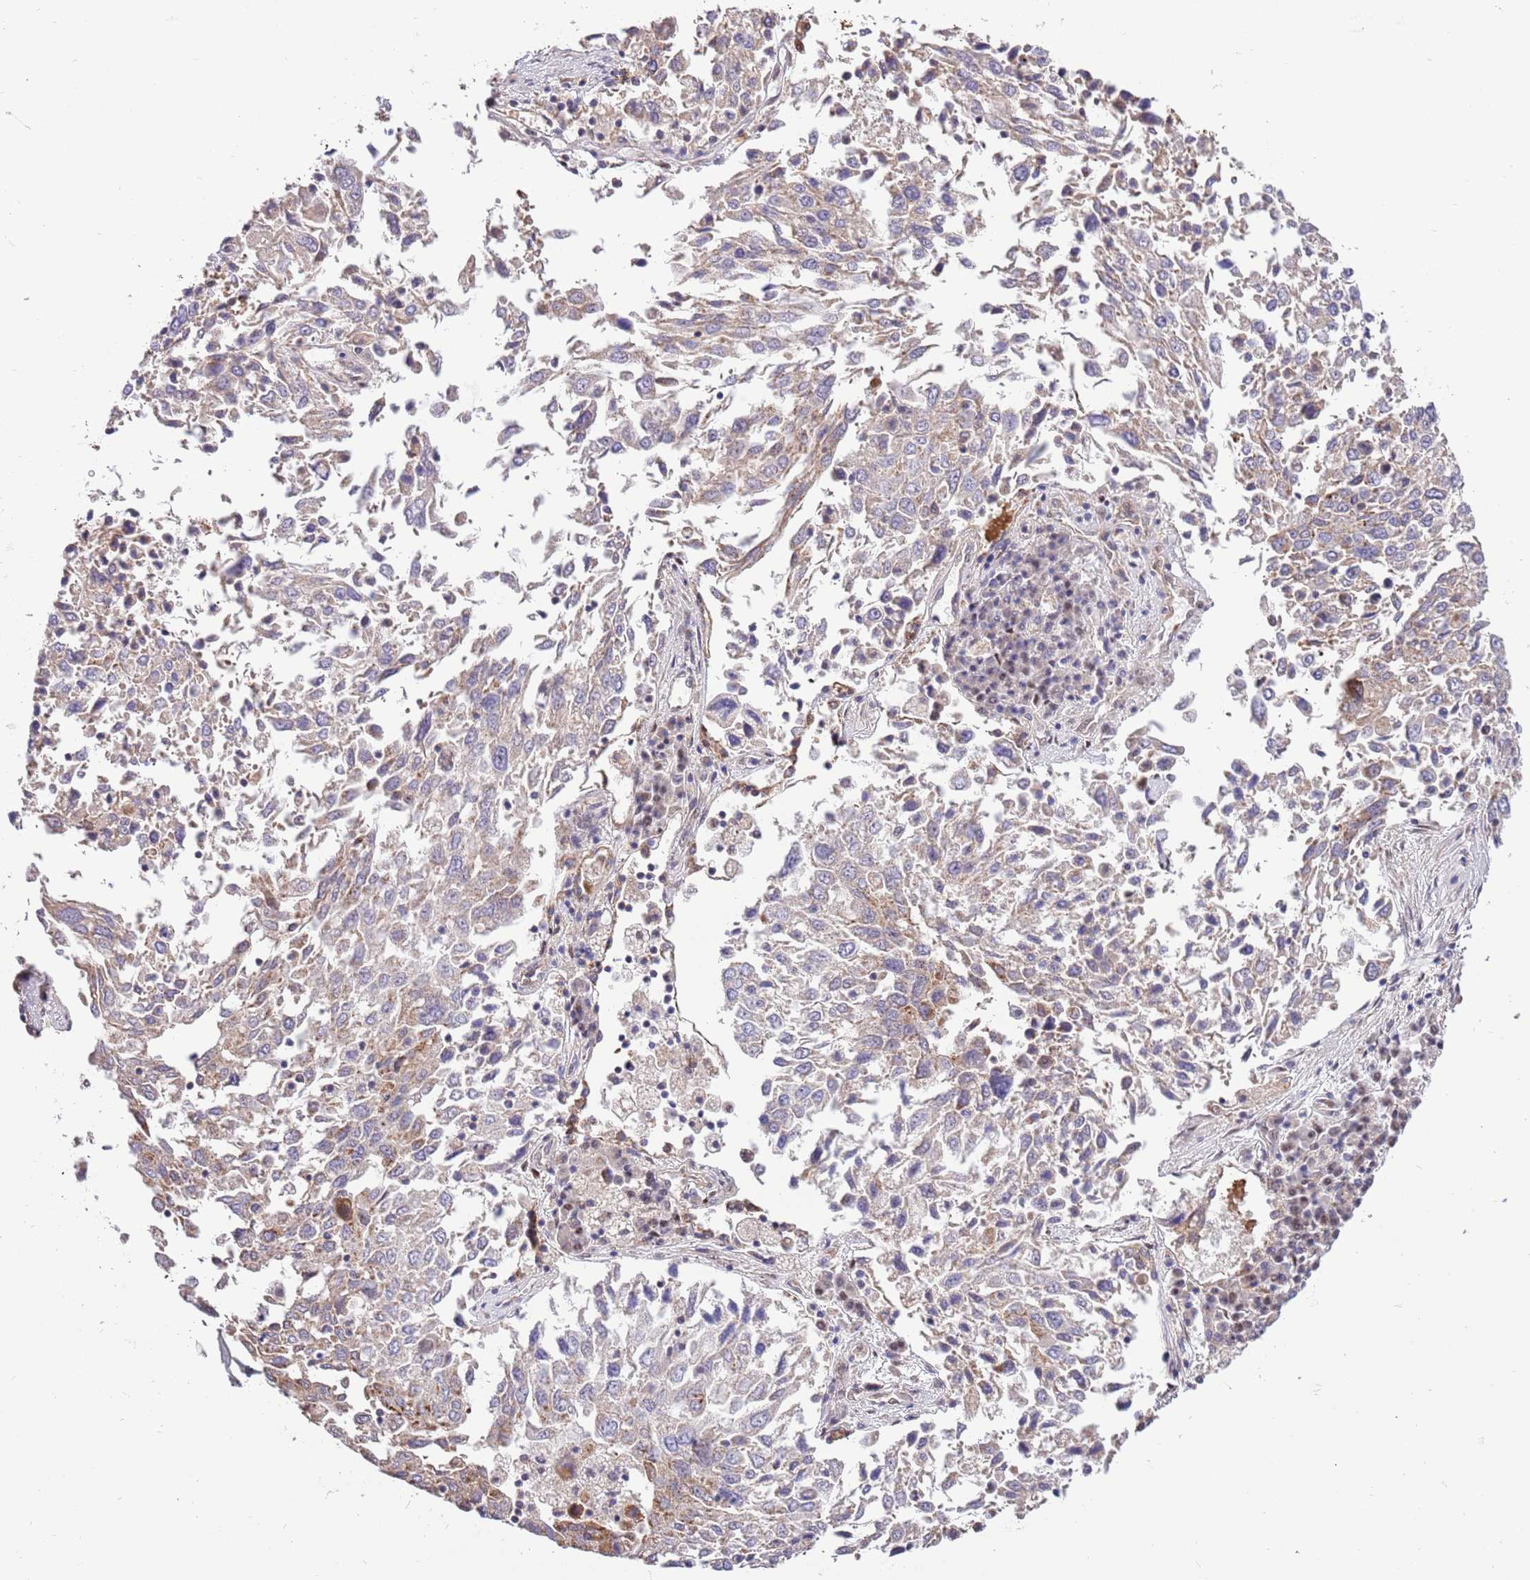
{"staining": {"intensity": "weak", "quantity": "25%-75%", "location": "cytoplasmic/membranous"}, "tissue": "lung cancer", "cell_type": "Tumor cells", "image_type": "cancer", "snomed": [{"axis": "morphology", "description": "Squamous cell carcinoma, NOS"}, {"axis": "topography", "description": "Lung"}], "caption": "Squamous cell carcinoma (lung) stained with IHC exhibits weak cytoplasmic/membranous expression in about 25%-75% of tumor cells.", "gene": "ARL2BP", "patient": {"sex": "male", "age": 65}}